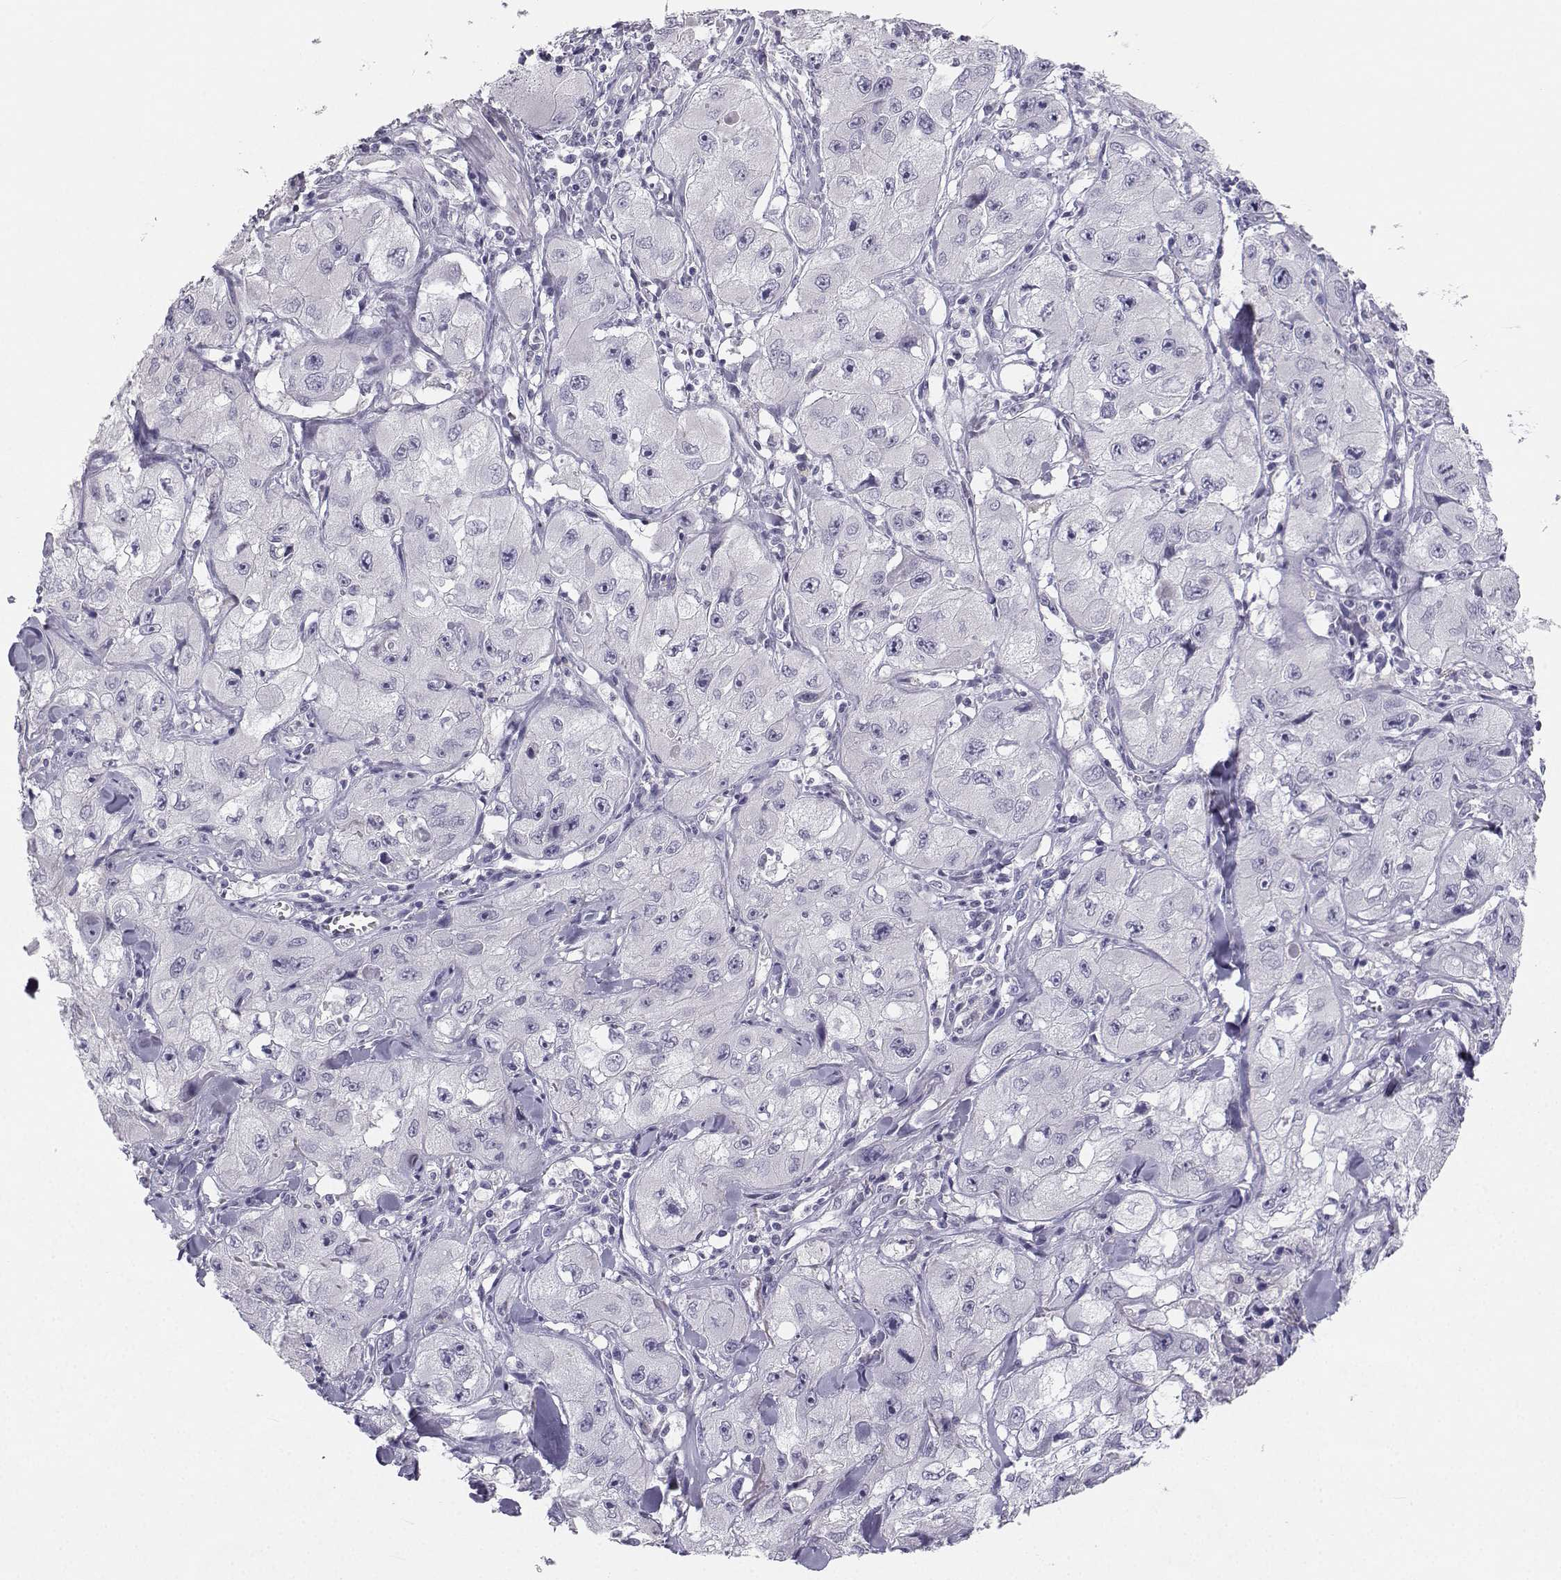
{"staining": {"intensity": "negative", "quantity": "none", "location": "none"}, "tissue": "skin cancer", "cell_type": "Tumor cells", "image_type": "cancer", "snomed": [{"axis": "morphology", "description": "Squamous cell carcinoma, NOS"}, {"axis": "topography", "description": "Skin"}, {"axis": "topography", "description": "Subcutis"}], "caption": "Immunohistochemical staining of skin cancer displays no significant positivity in tumor cells. The staining is performed using DAB brown chromogen with nuclei counter-stained in using hematoxylin.", "gene": "SYCE1", "patient": {"sex": "male", "age": 73}}